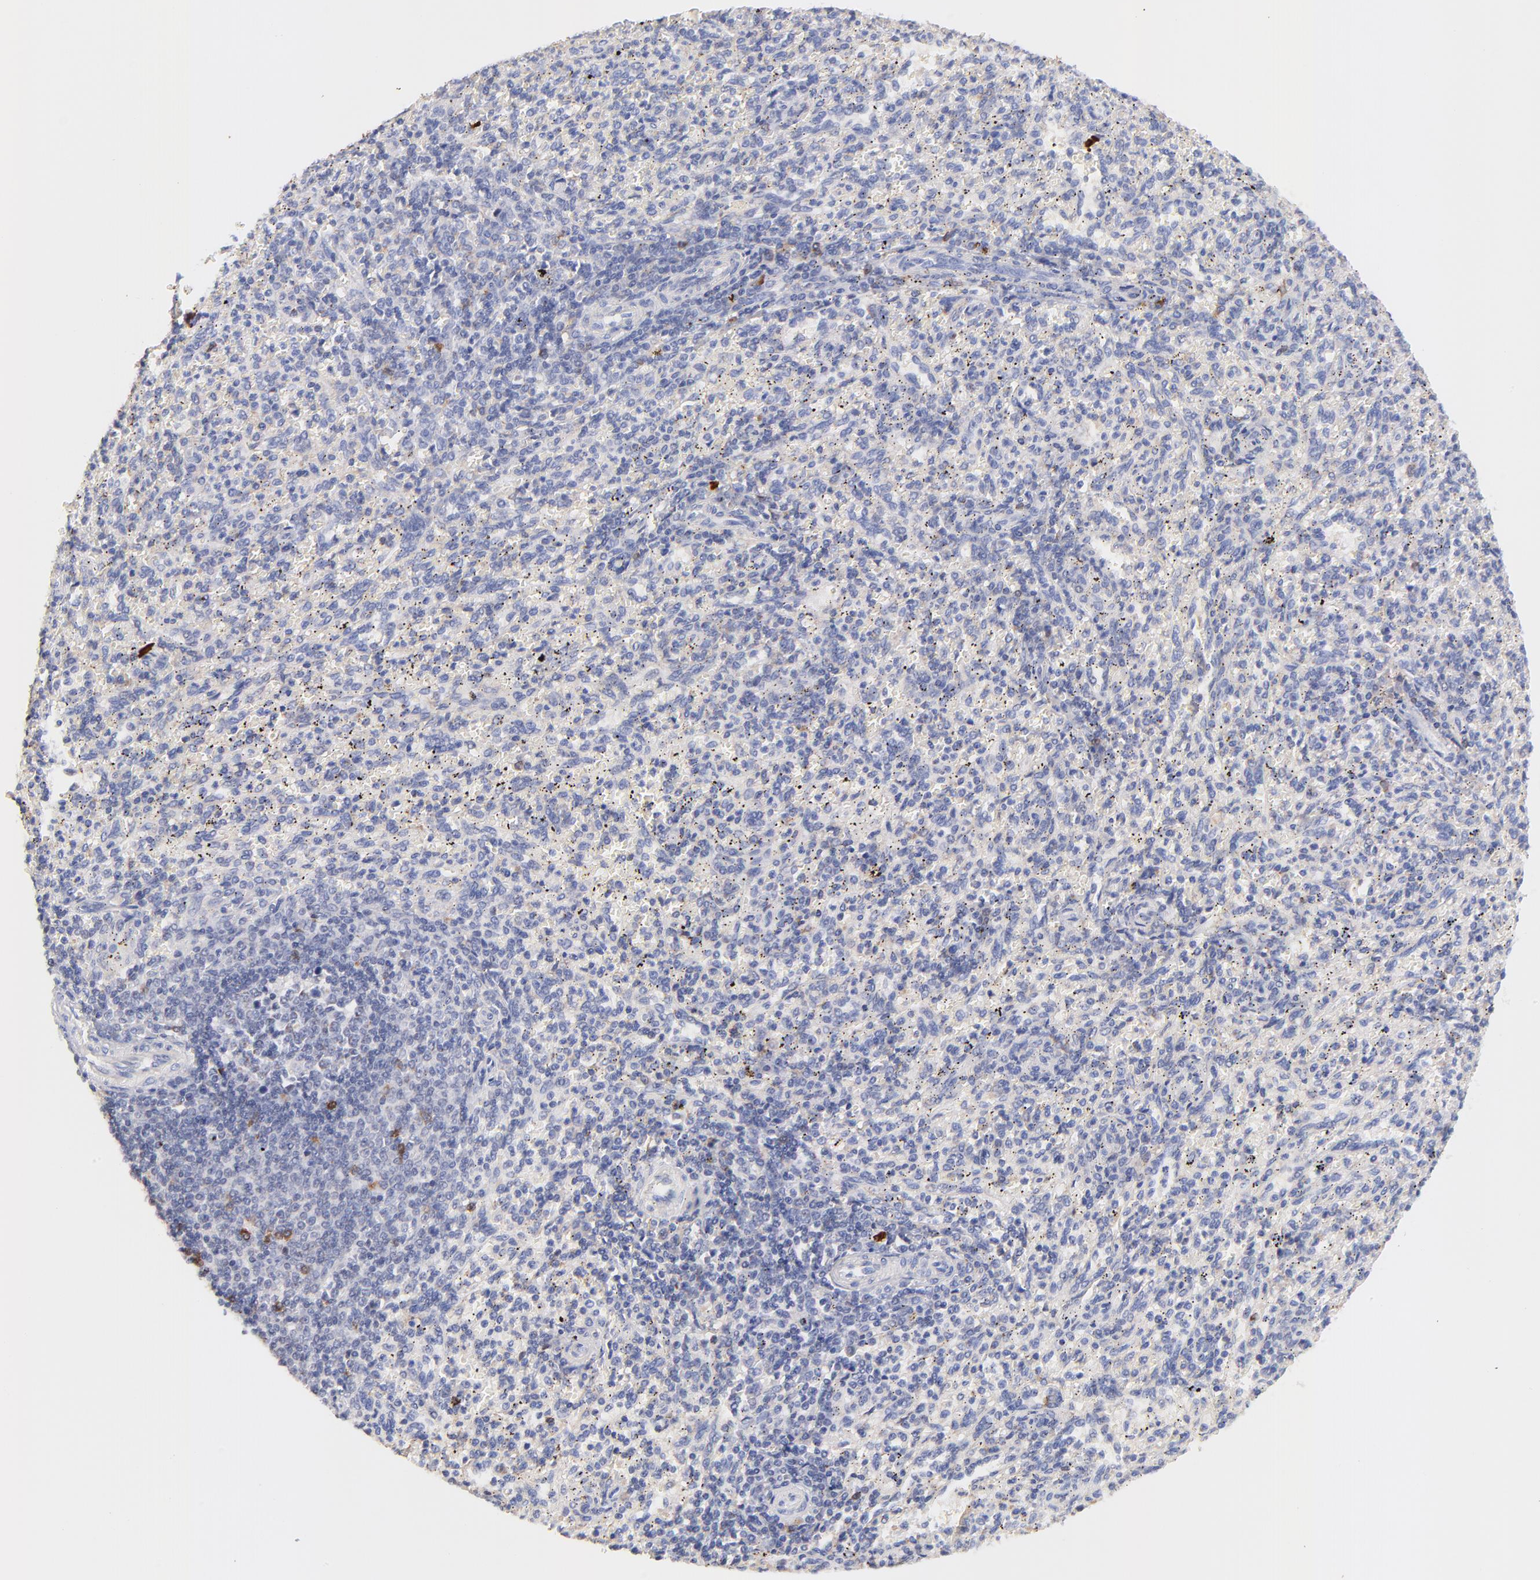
{"staining": {"intensity": "weak", "quantity": "<25%", "location": "cytoplasmic/membranous"}, "tissue": "spleen", "cell_type": "Cells in red pulp", "image_type": "normal", "snomed": [{"axis": "morphology", "description": "Normal tissue, NOS"}, {"axis": "topography", "description": "Spleen"}], "caption": "The image shows no staining of cells in red pulp in benign spleen. Nuclei are stained in blue.", "gene": "IGLV7", "patient": {"sex": "female", "age": 10}}